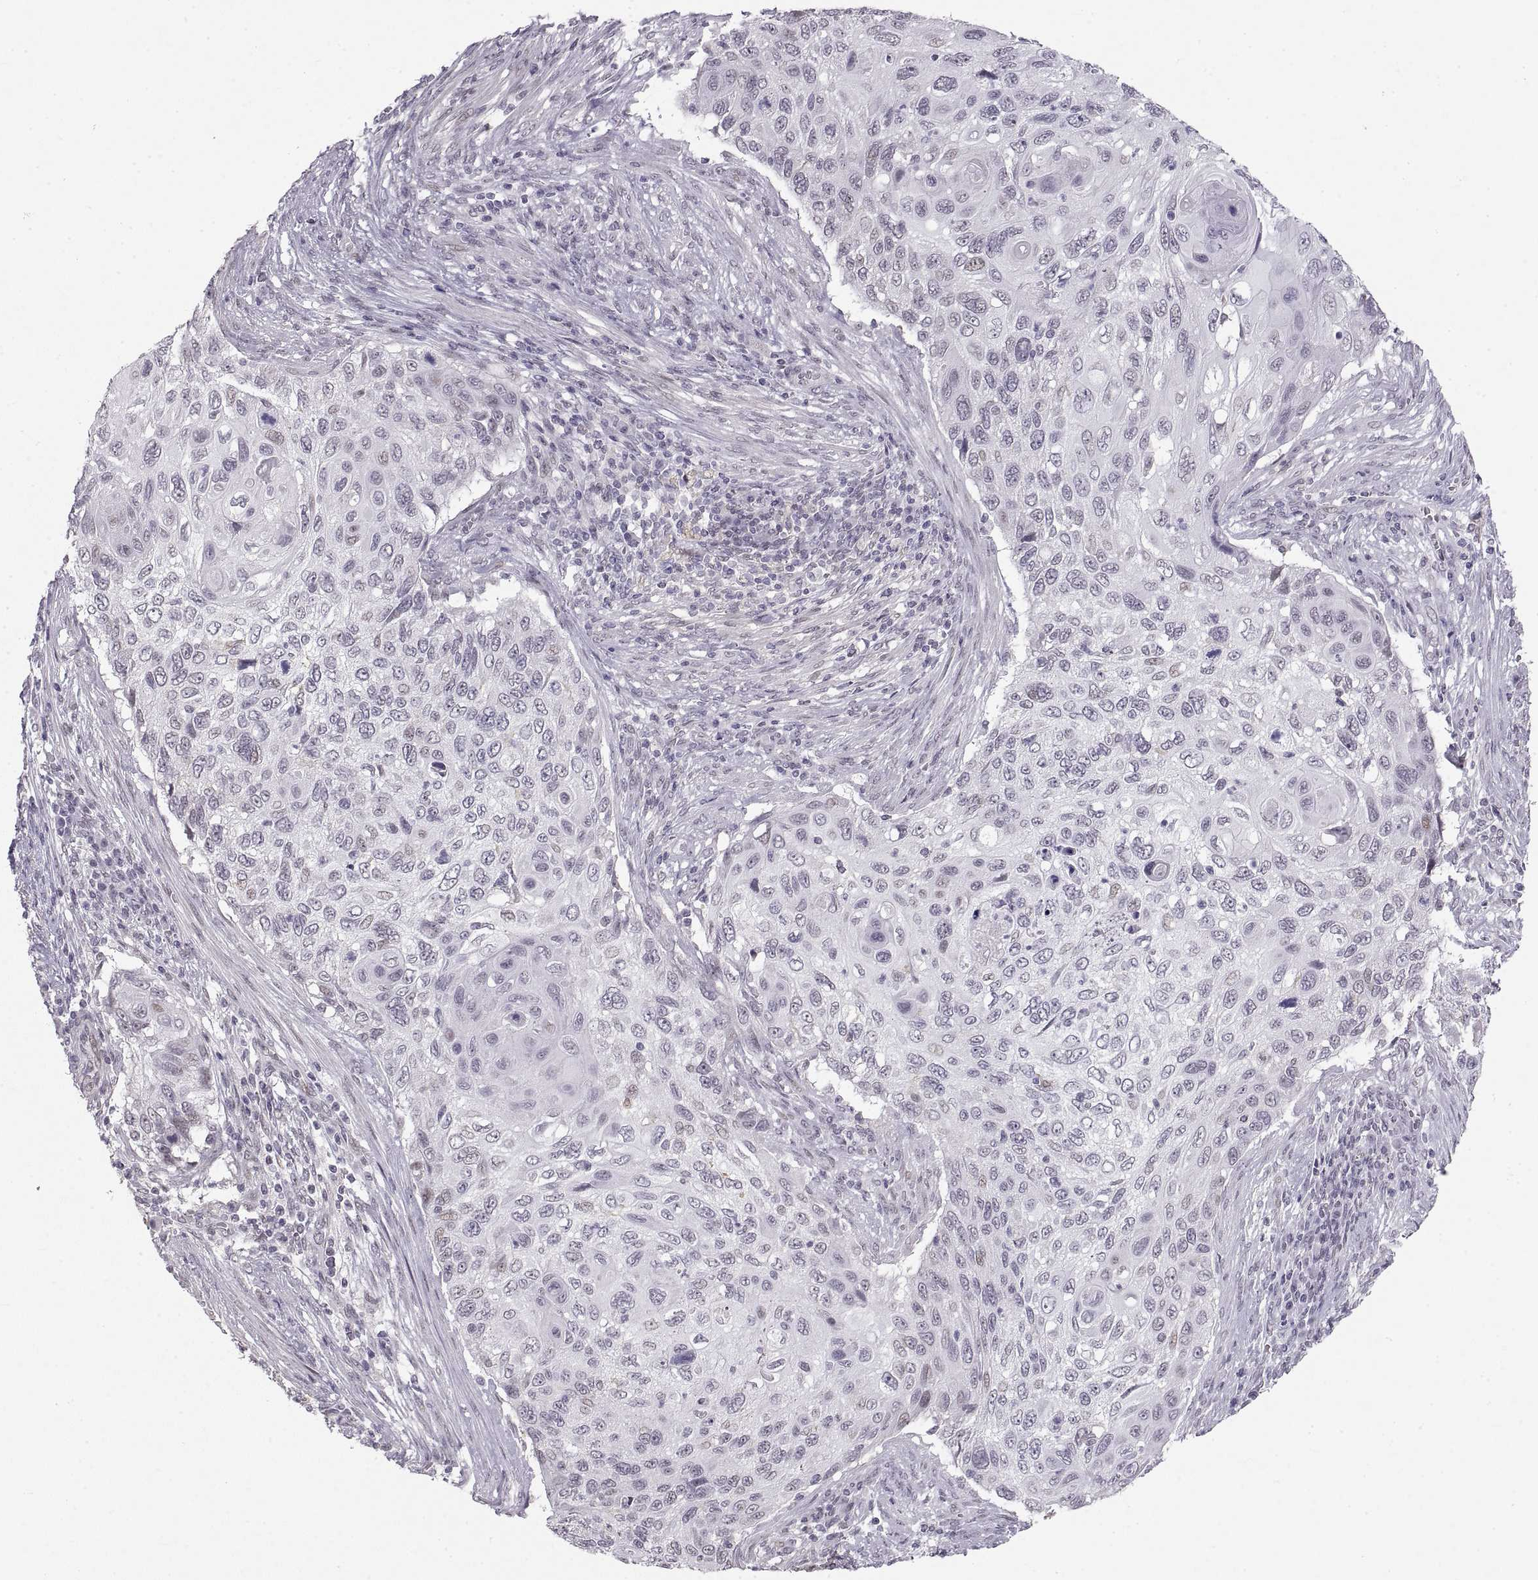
{"staining": {"intensity": "weak", "quantity": "<25%", "location": "cytoplasmic/membranous"}, "tissue": "cervical cancer", "cell_type": "Tumor cells", "image_type": "cancer", "snomed": [{"axis": "morphology", "description": "Squamous cell carcinoma, NOS"}, {"axis": "topography", "description": "Cervix"}], "caption": "High power microscopy histopathology image of an immunohistochemistry (IHC) image of cervical squamous cell carcinoma, revealing no significant expression in tumor cells. Nuclei are stained in blue.", "gene": "NANOS3", "patient": {"sex": "female", "age": 70}}